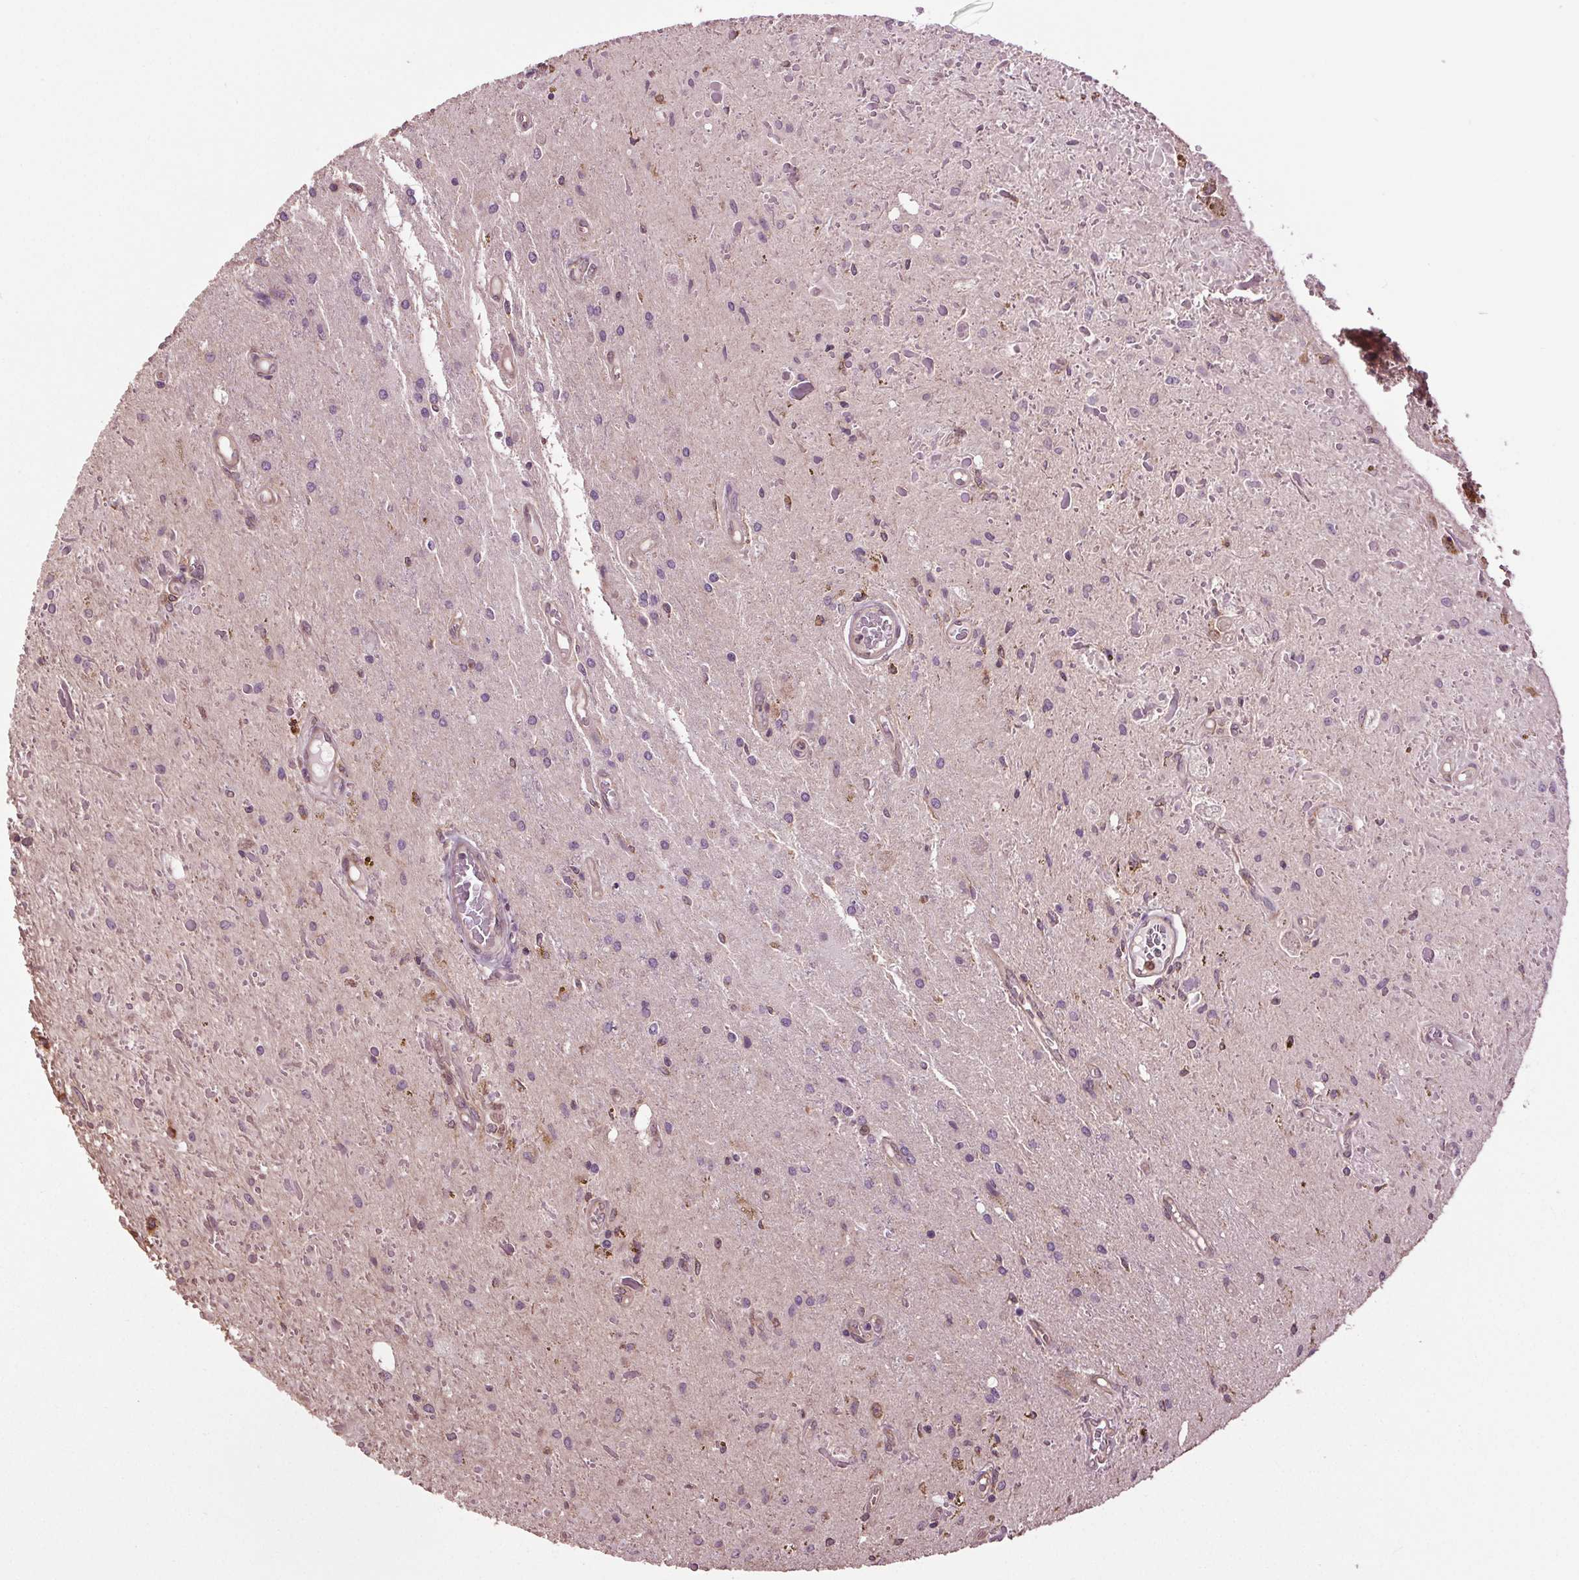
{"staining": {"intensity": "negative", "quantity": "none", "location": "none"}, "tissue": "glioma", "cell_type": "Tumor cells", "image_type": "cancer", "snomed": [{"axis": "morphology", "description": "Glioma, malignant, Low grade"}, {"axis": "topography", "description": "Cerebellum"}], "caption": "This is an IHC histopathology image of glioma. There is no staining in tumor cells.", "gene": "RNPEP", "patient": {"sex": "female", "age": 14}}